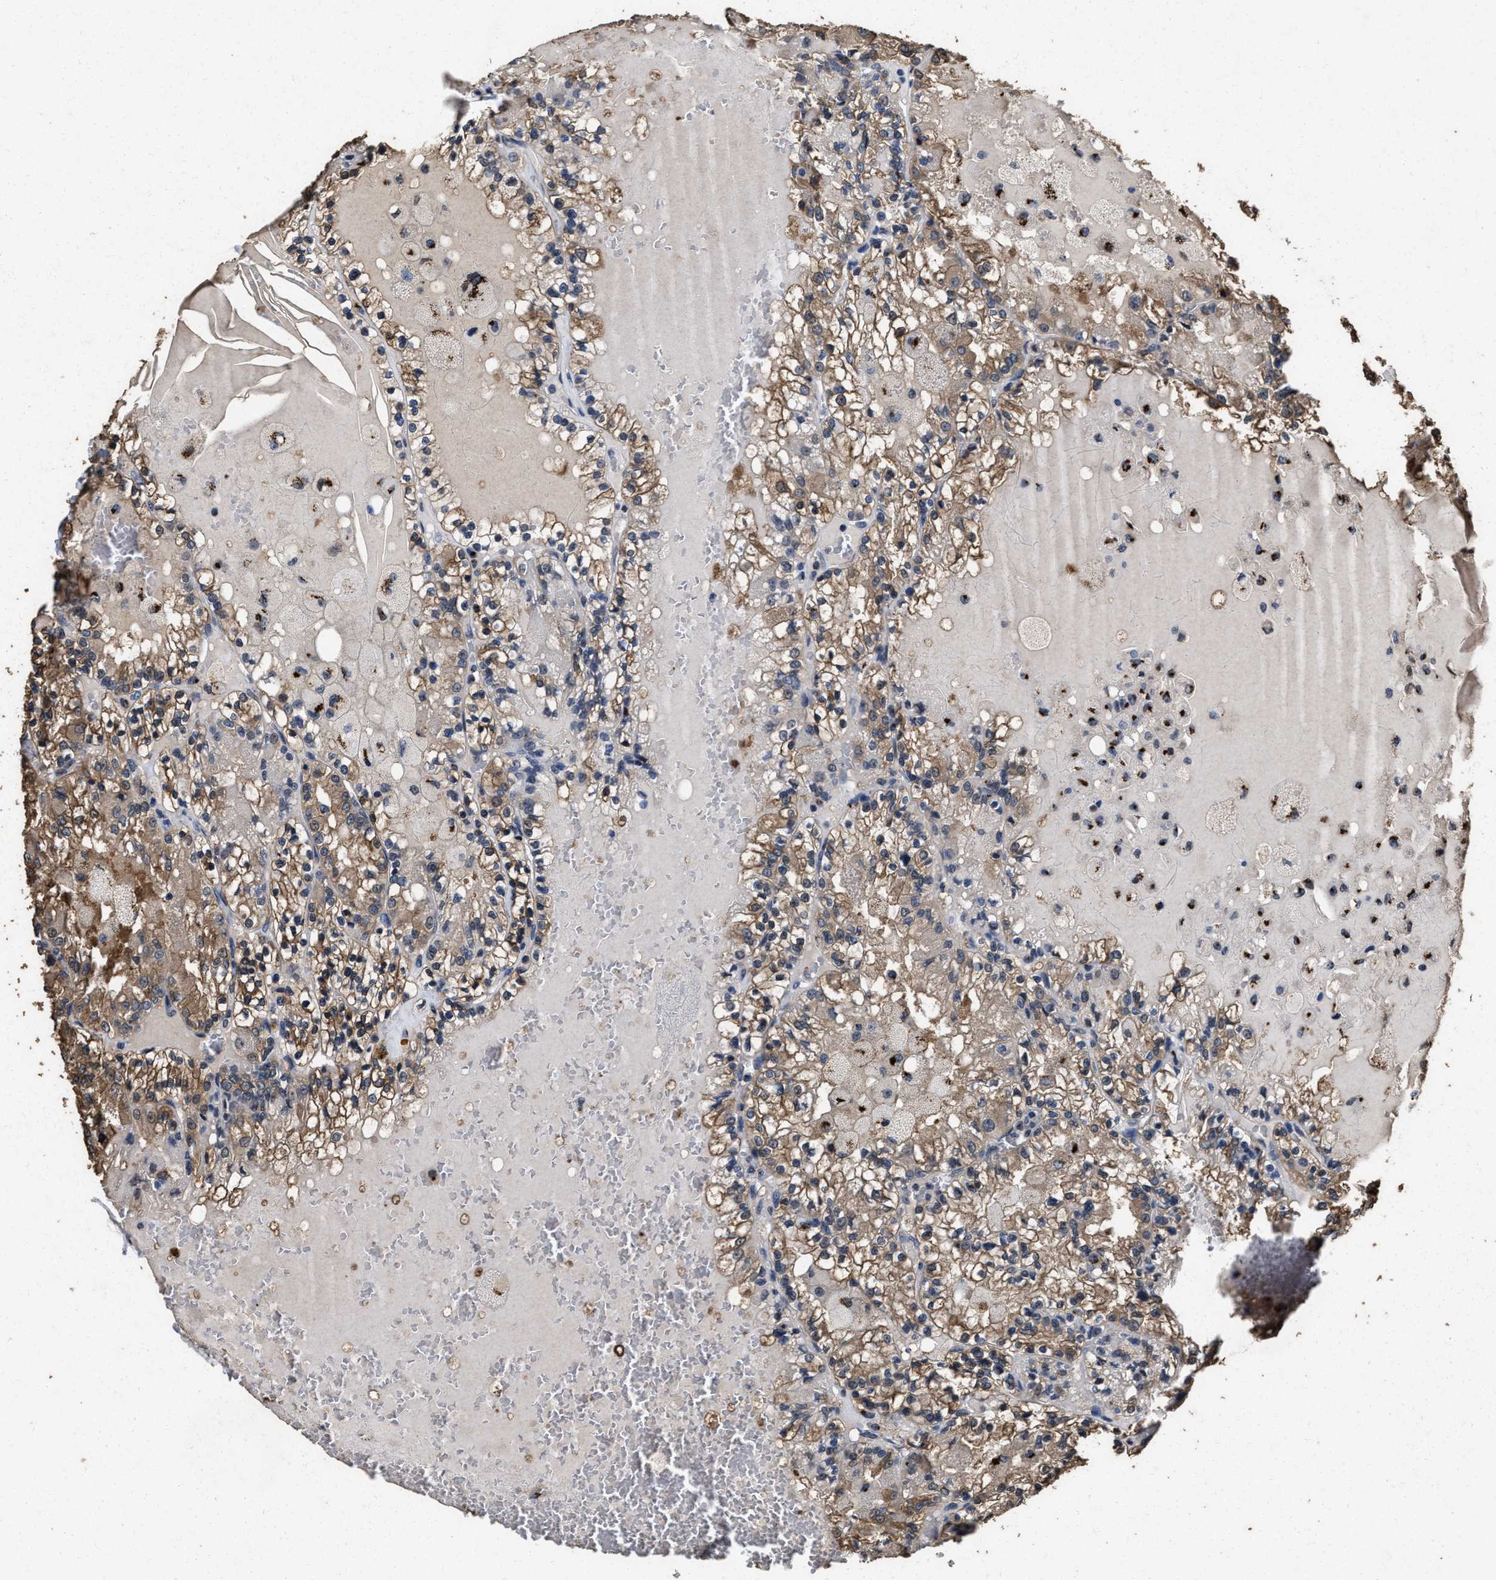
{"staining": {"intensity": "moderate", "quantity": ">75%", "location": "cytoplasmic/membranous"}, "tissue": "renal cancer", "cell_type": "Tumor cells", "image_type": "cancer", "snomed": [{"axis": "morphology", "description": "Adenocarcinoma, NOS"}, {"axis": "topography", "description": "Kidney"}], "caption": "Immunohistochemistry (IHC) photomicrograph of adenocarcinoma (renal) stained for a protein (brown), which reveals medium levels of moderate cytoplasmic/membranous expression in approximately >75% of tumor cells.", "gene": "TPST2", "patient": {"sex": "female", "age": 56}}